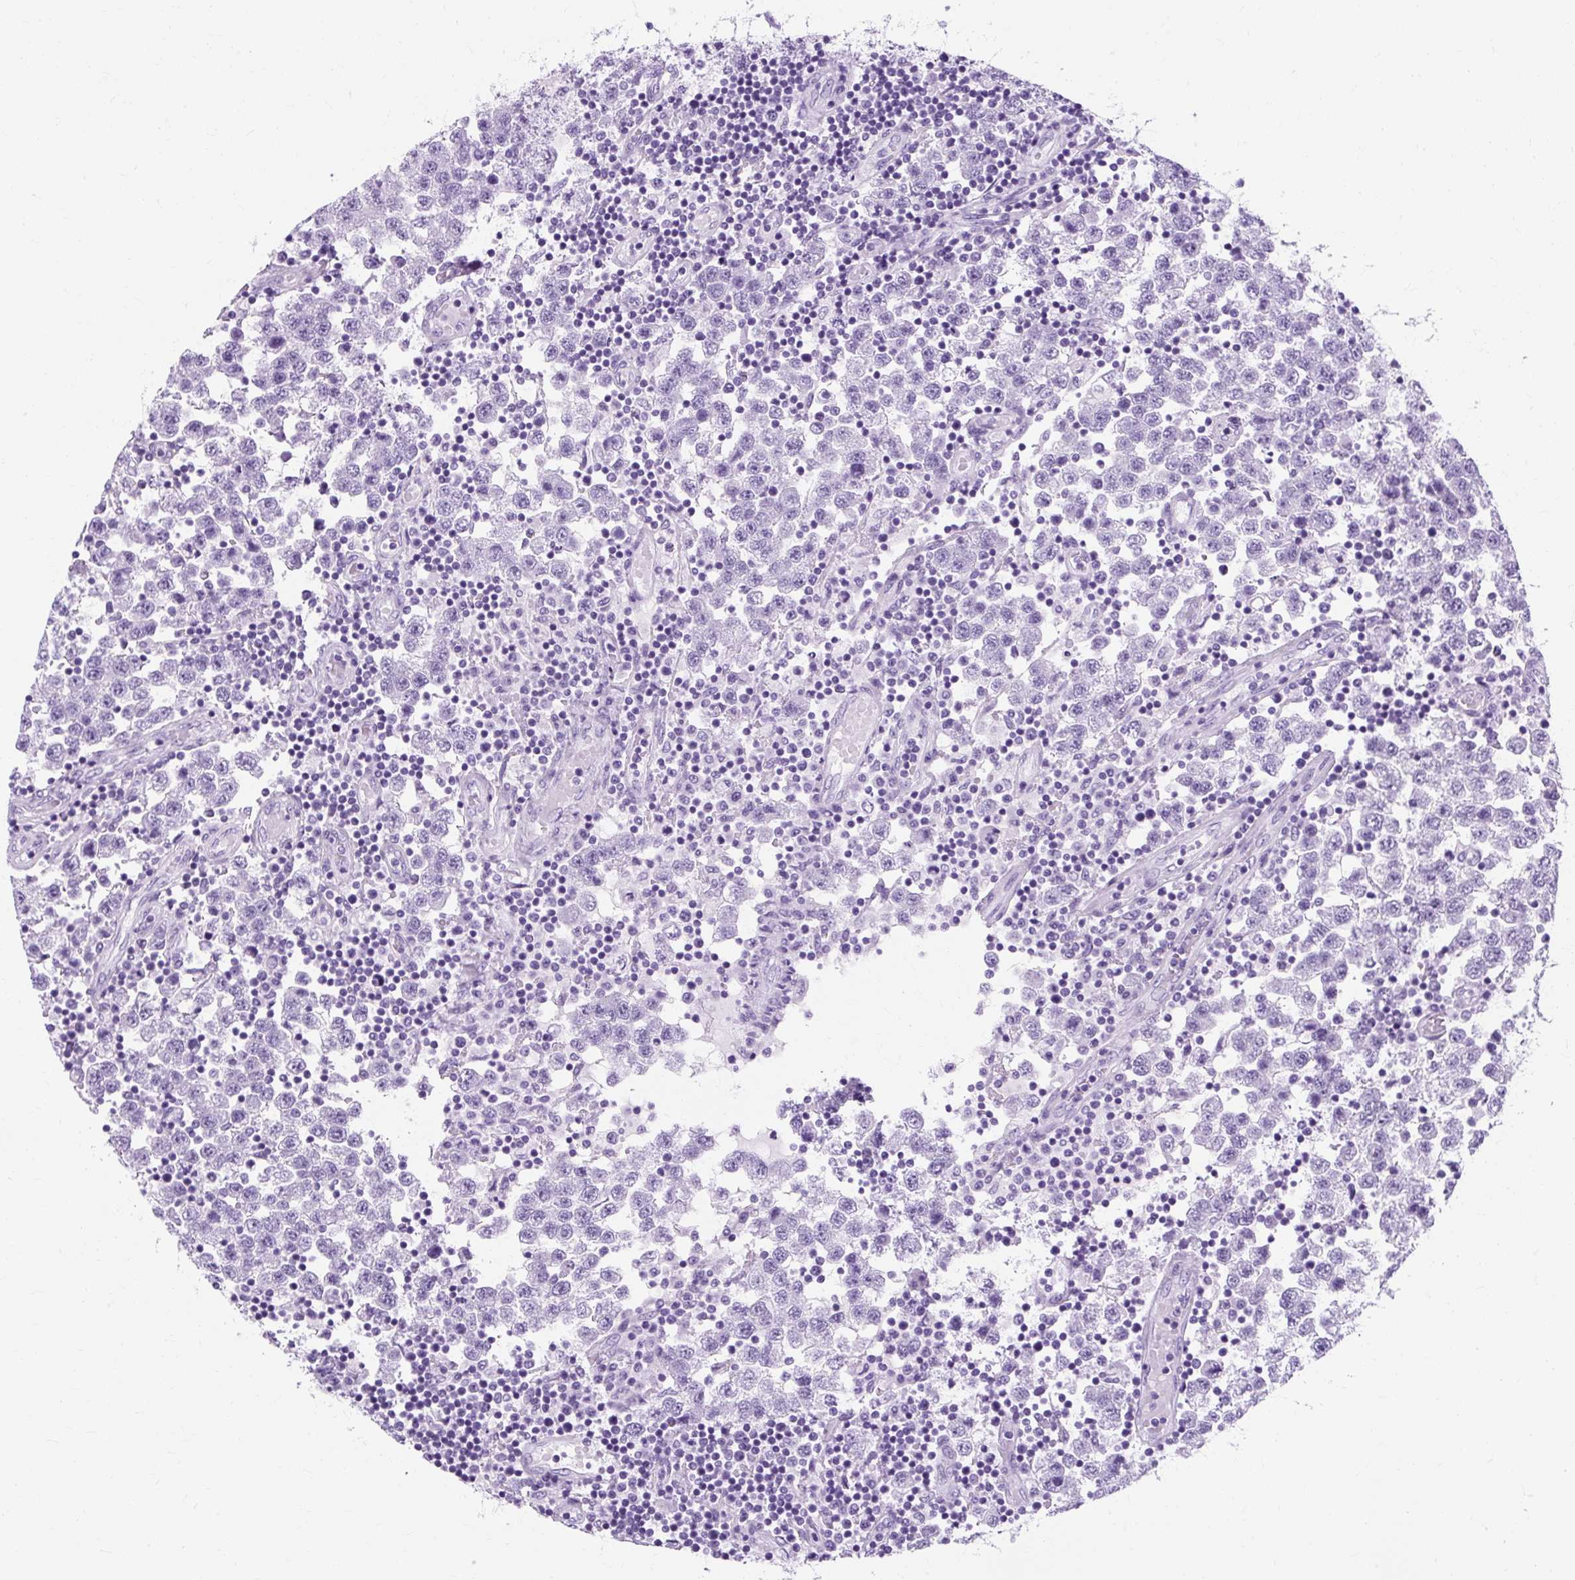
{"staining": {"intensity": "negative", "quantity": "none", "location": "none"}, "tissue": "testis cancer", "cell_type": "Tumor cells", "image_type": "cancer", "snomed": [{"axis": "morphology", "description": "Seminoma, NOS"}, {"axis": "topography", "description": "Testis"}], "caption": "High magnification brightfield microscopy of testis cancer stained with DAB (3,3'-diaminobenzidine) (brown) and counterstained with hematoxylin (blue): tumor cells show no significant expression.", "gene": "TMEM89", "patient": {"sex": "male", "age": 34}}